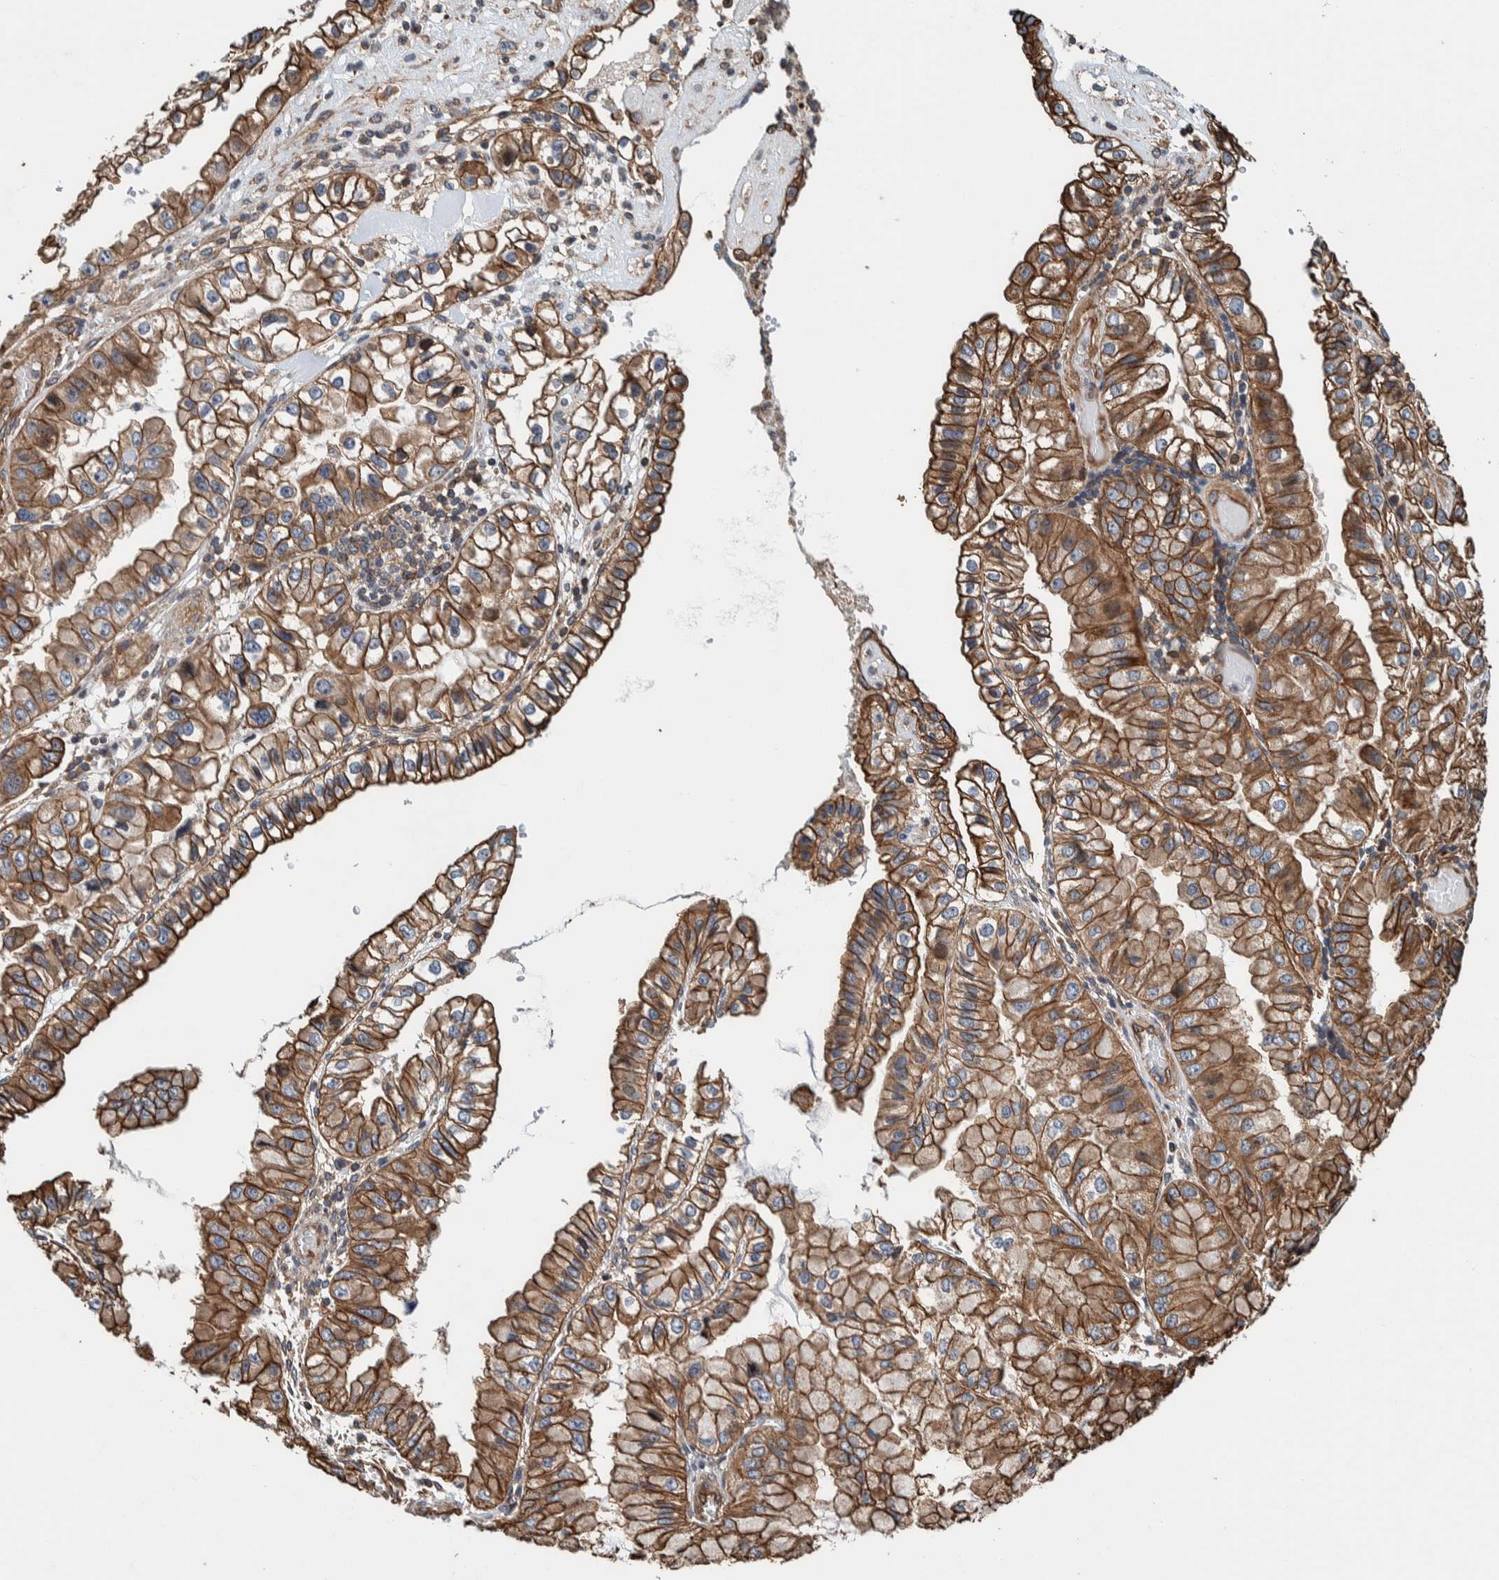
{"staining": {"intensity": "moderate", "quantity": ">75%", "location": "cytoplasmic/membranous"}, "tissue": "liver cancer", "cell_type": "Tumor cells", "image_type": "cancer", "snomed": [{"axis": "morphology", "description": "Cholangiocarcinoma"}, {"axis": "topography", "description": "Liver"}], "caption": "Human liver cancer (cholangiocarcinoma) stained with a brown dye reveals moderate cytoplasmic/membranous positive expression in about >75% of tumor cells.", "gene": "PKD1L1", "patient": {"sex": "female", "age": 79}}